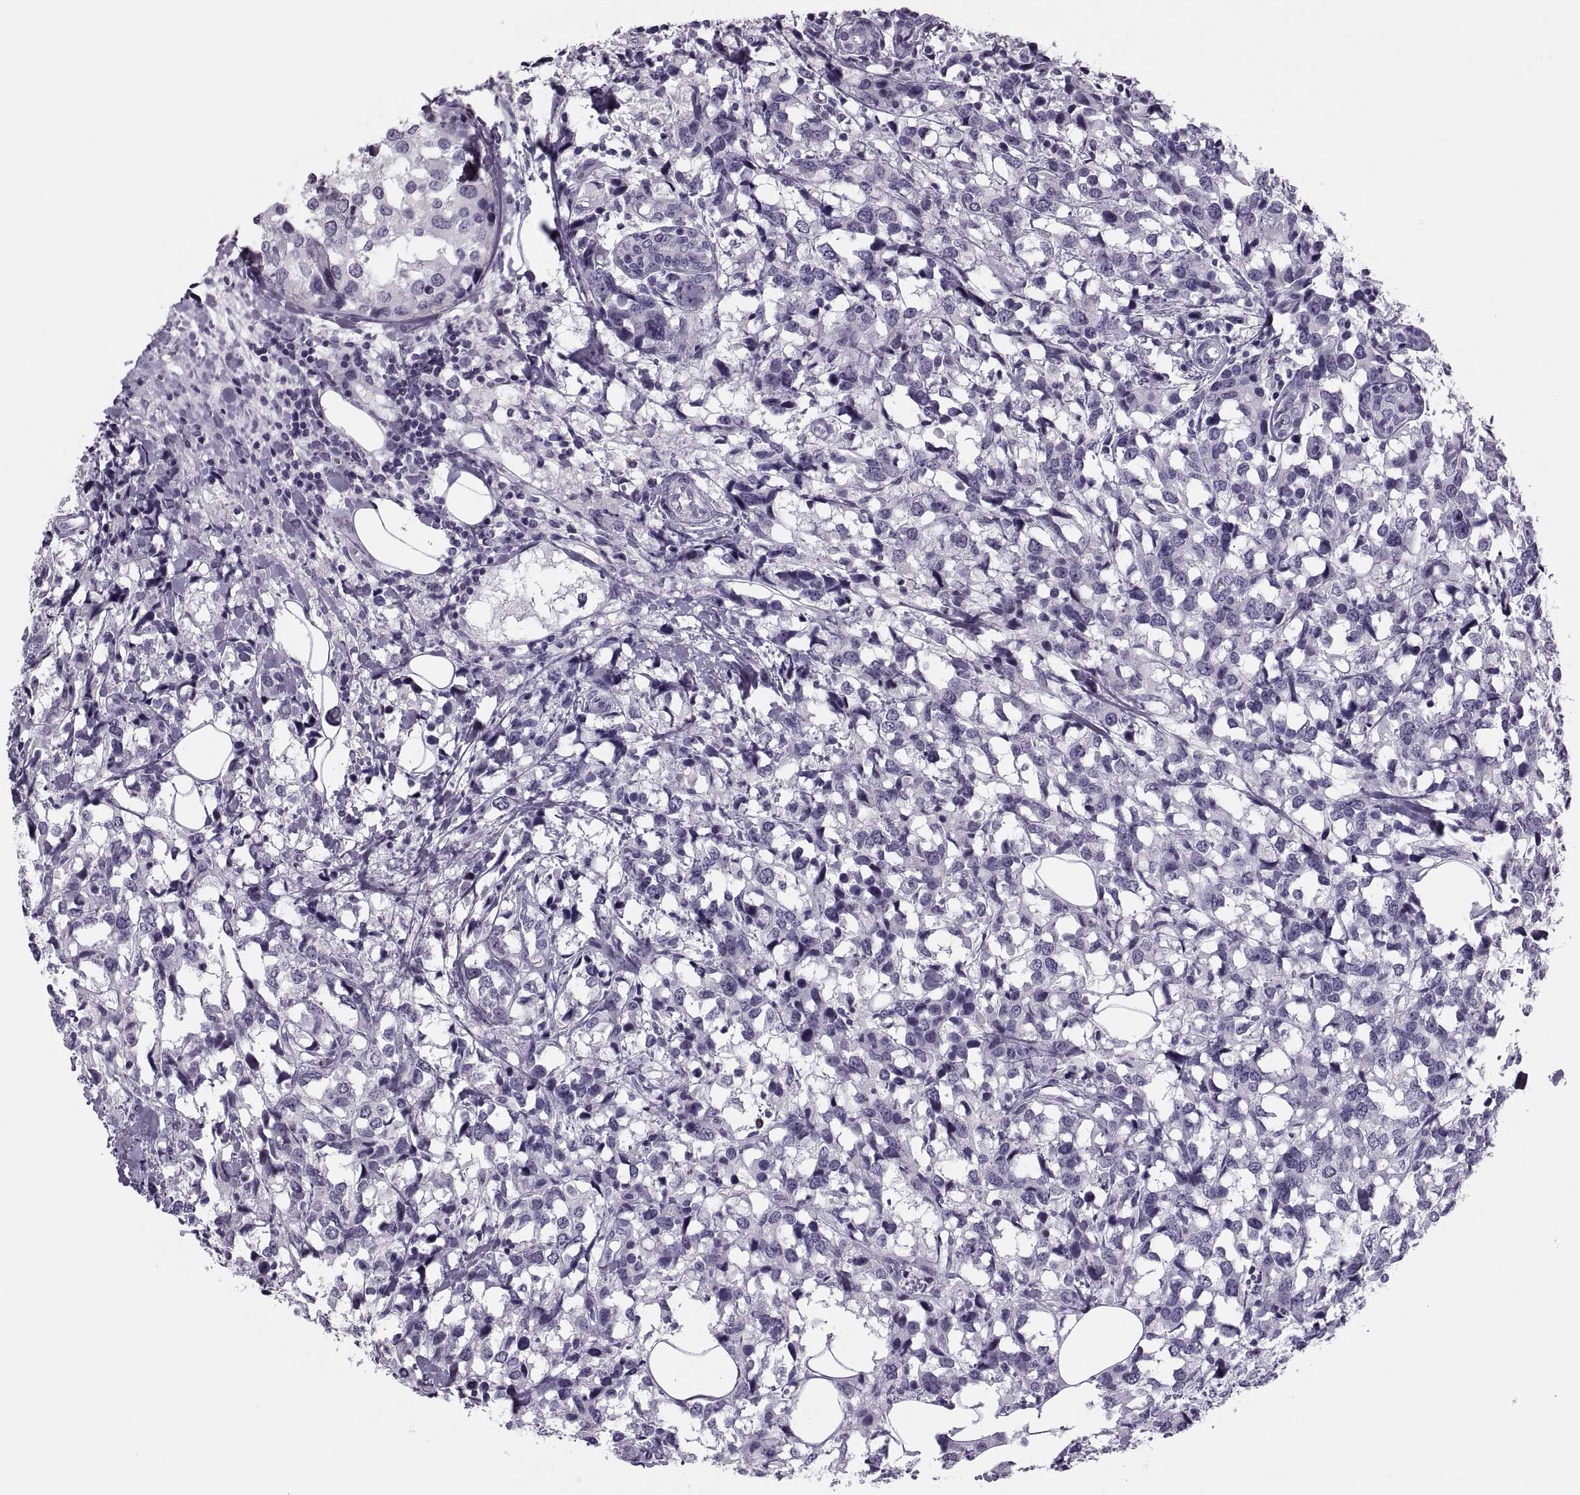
{"staining": {"intensity": "negative", "quantity": "none", "location": "none"}, "tissue": "breast cancer", "cell_type": "Tumor cells", "image_type": "cancer", "snomed": [{"axis": "morphology", "description": "Lobular carcinoma"}, {"axis": "topography", "description": "Breast"}], "caption": "Photomicrograph shows no significant protein positivity in tumor cells of breast lobular carcinoma. Nuclei are stained in blue.", "gene": "SYNGR4", "patient": {"sex": "female", "age": 59}}